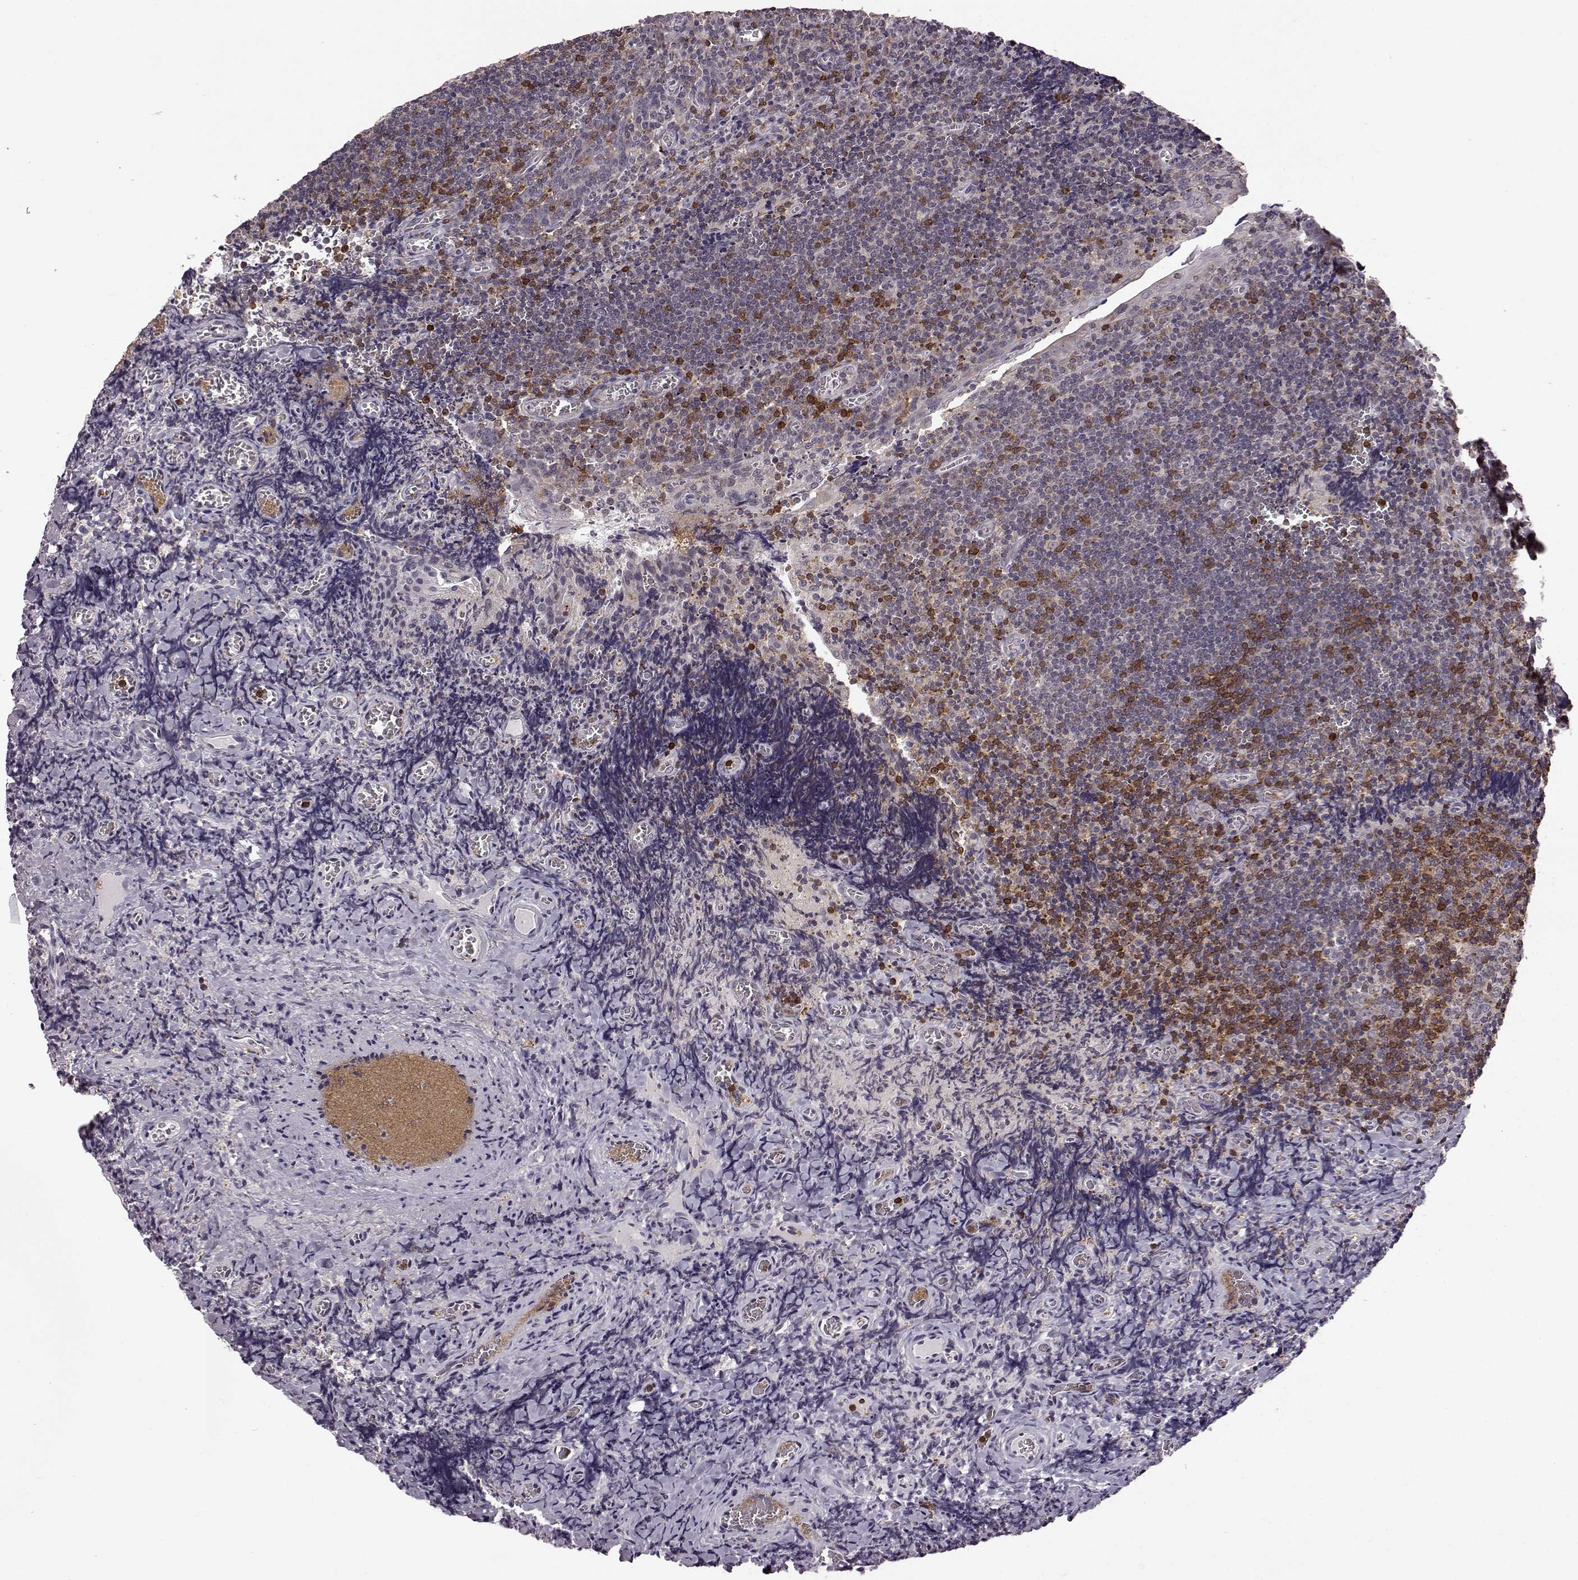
{"staining": {"intensity": "strong", "quantity": "25%-75%", "location": "cytoplasmic/membranous"}, "tissue": "tonsil", "cell_type": "Germinal center cells", "image_type": "normal", "snomed": [{"axis": "morphology", "description": "Normal tissue, NOS"}, {"axis": "morphology", "description": "Inflammation, NOS"}, {"axis": "topography", "description": "Tonsil"}], "caption": "Protein staining shows strong cytoplasmic/membranous positivity in approximately 25%-75% of germinal center cells in normal tonsil. (brown staining indicates protein expression, while blue staining denotes nuclei).", "gene": "DOK2", "patient": {"sex": "female", "age": 31}}